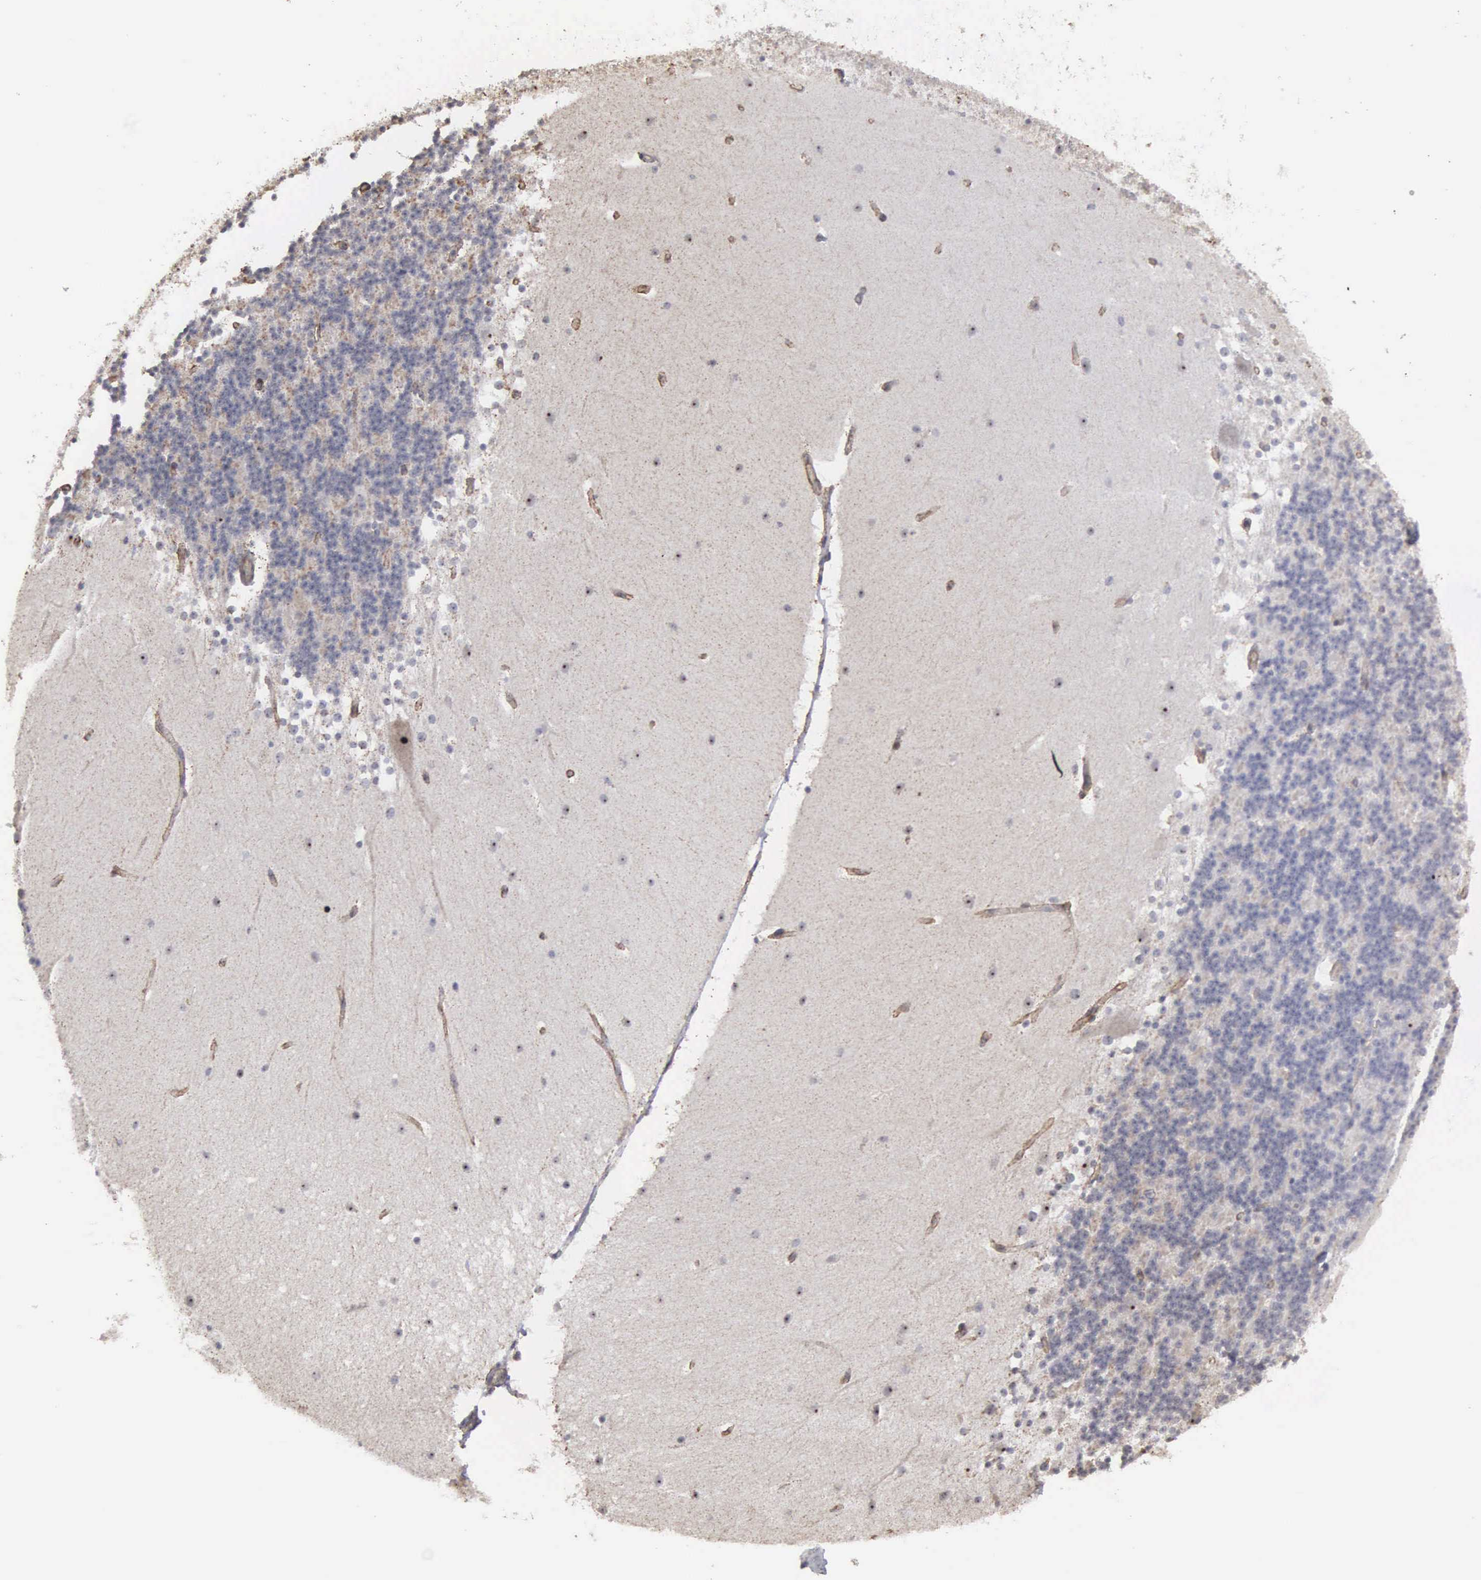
{"staining": {"intensity": "negative", "quantity": "none", "location": "none"}, "tissue": "cerebellum", "cell_type": "Cells in granular layer", "image_type": "normal", "snomed": [{"axis": "morphology", "description": "Normal tissue, NOS"}, {"axis": "topography", "description": "Cerebellum"}], "caption": "A high-resolution histopathology image shows immunohistochemistry staining of normal cerebellum, which reveals no significant staining in cells in granular layer. Nuclei are stained in blue.", "gene": "NGDN", "patient": {"sex": "female", "age": 19}}